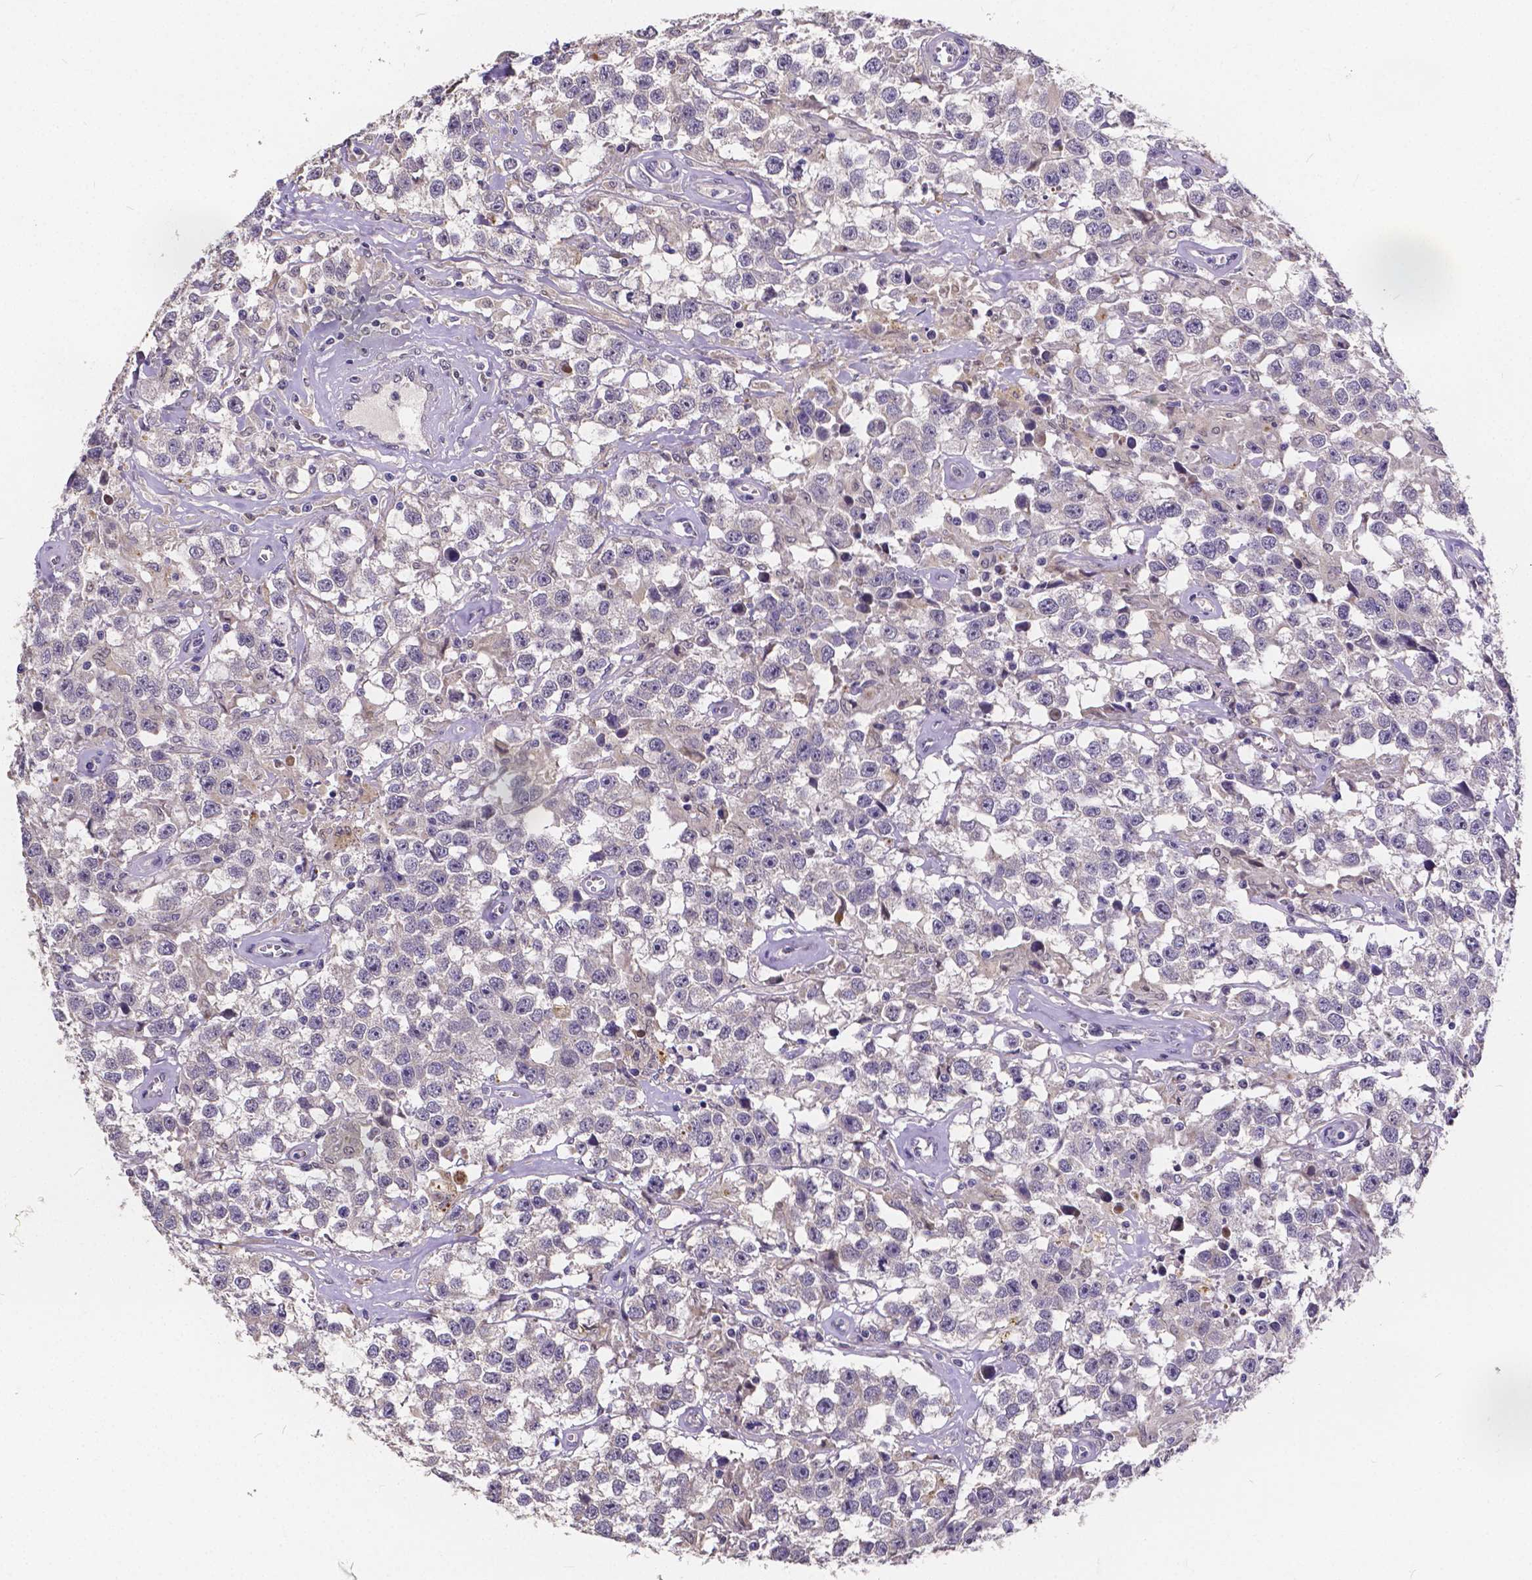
{"staining": {"intensity": "negative", "quantity": "none", "location": "none"}, "tissue": "testis cancer", "cell_type": "Tumor cells", "image_type": "cancer", "snomed": [{"axis": "morphology", "description": "Seminoma, NOS"}, {"axis": "topography", "description": "Testis"}], "caption": "Immunohistochemical staining of testis seminoma displays no significant positivity in tumor cells.", "gene": "CTNNA2", "patient": {"sex": "male", "age": 43}}